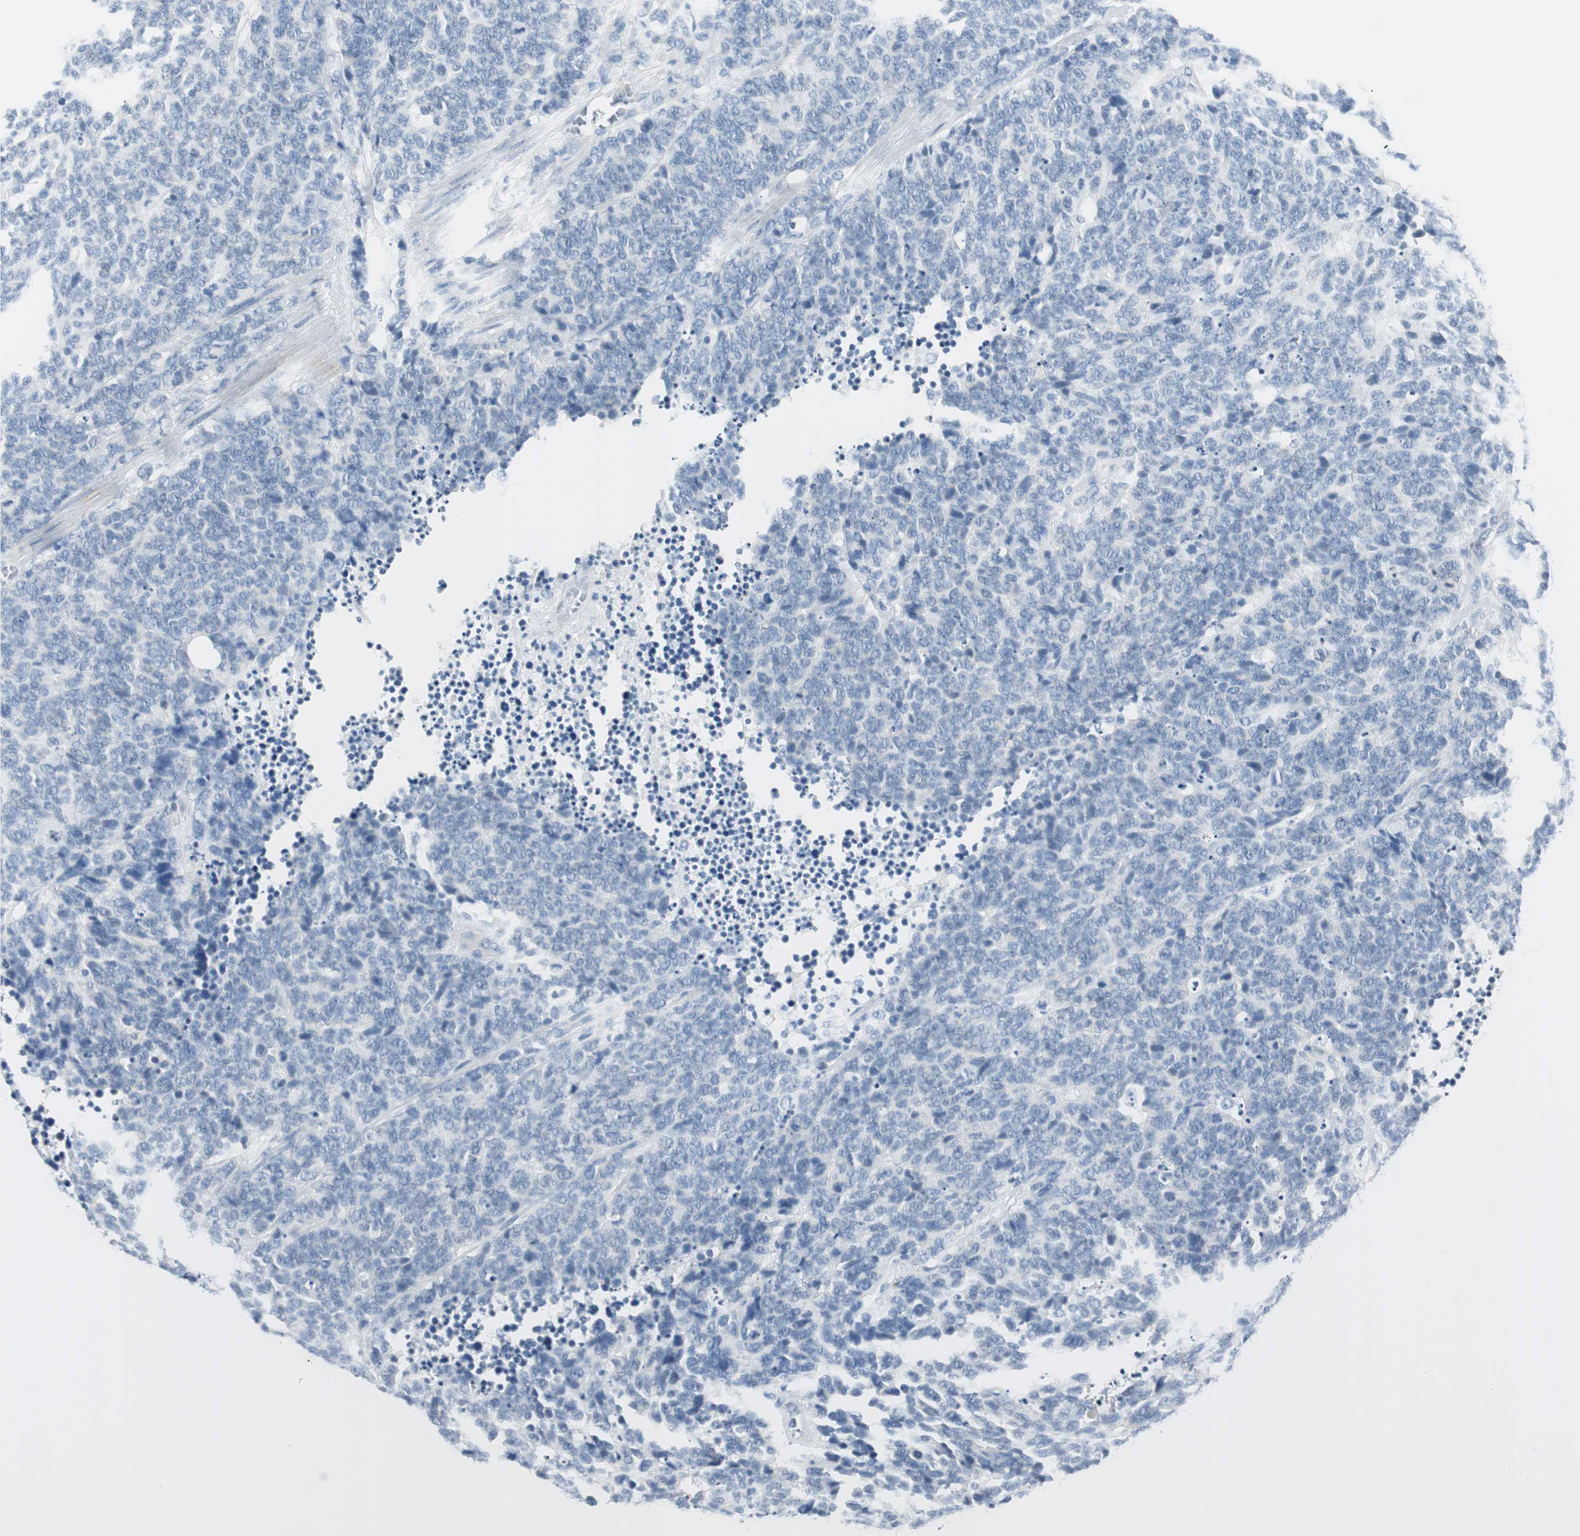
{"staining": {"intensity": "negative", "quantity": "none", "location": "none"}, "tissue": "lung cancer", "cell_type": "Tumor cells", "image_type": "cancer", "snomed": [{"axis": "morphology", "description": "Neoplasm, malignant, NOS"}, {"axis": "topography", "description": "Lung"}], "caption": "Tumor cells show no significant staining in lung neoplasm (malignant). (DAB IHC, high magnification).", "gene": "FBP1", "patient": {"sex": "female", "age": 58}}